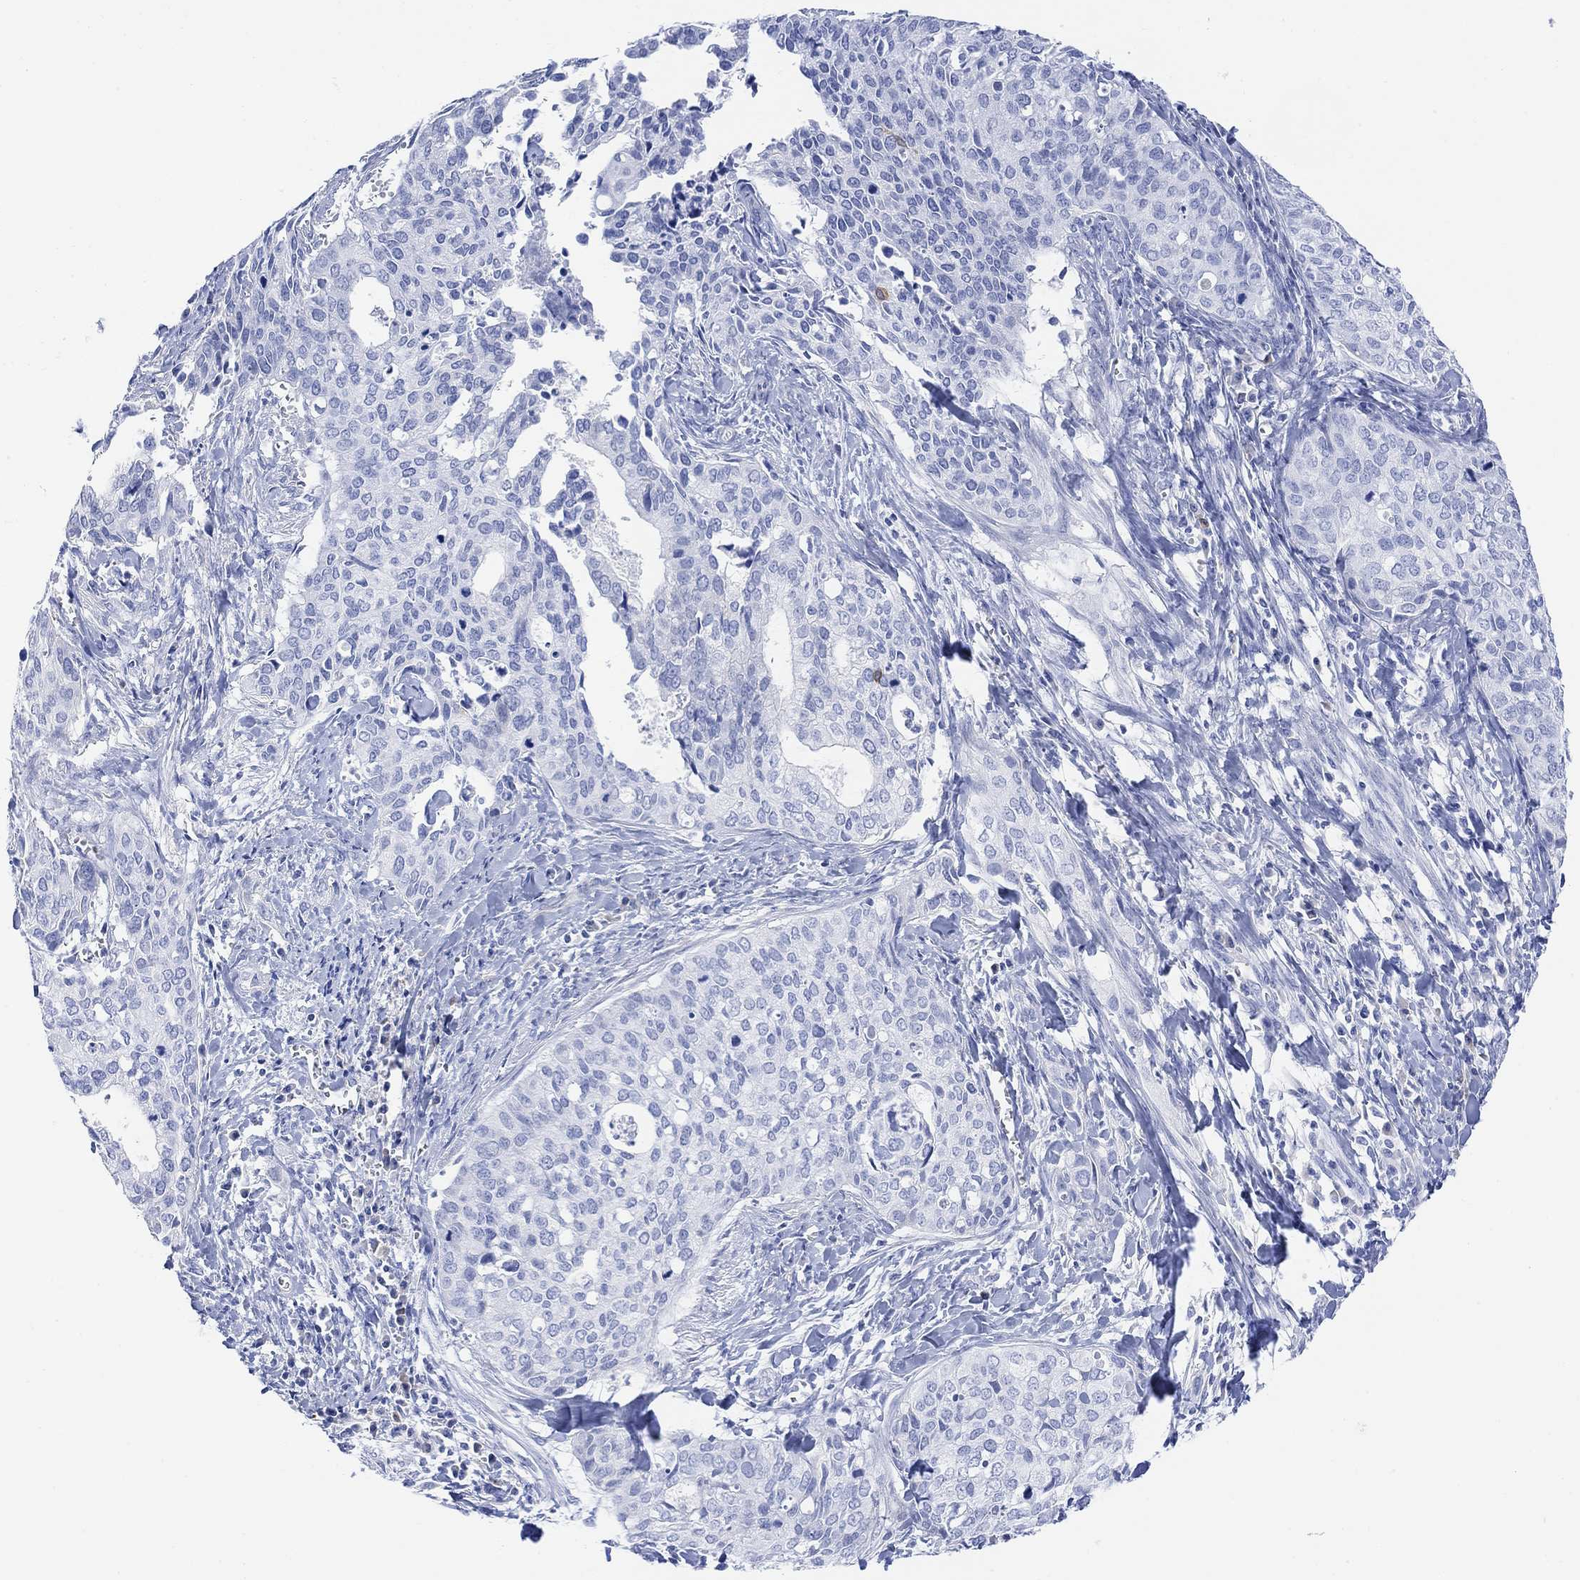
{"staining": {"intensity": "negative", "quantity": "none", "location": "none"}, "tissue": "cervical cancer", "cell_type": "Tumor cells", "image_type": "cancer", "snomed": [{"axis": "morphology", "description": "Squamous cell carcinoma, NOS"}, {"axis": "topography", "description": "Cervix"}], "caption": "Micrograph shows no significant protein expression in tumor cells of squamous cell carcinoma (cervical).", "gene": "GNG13", "patient": {"sex": "female", "age": 29}}